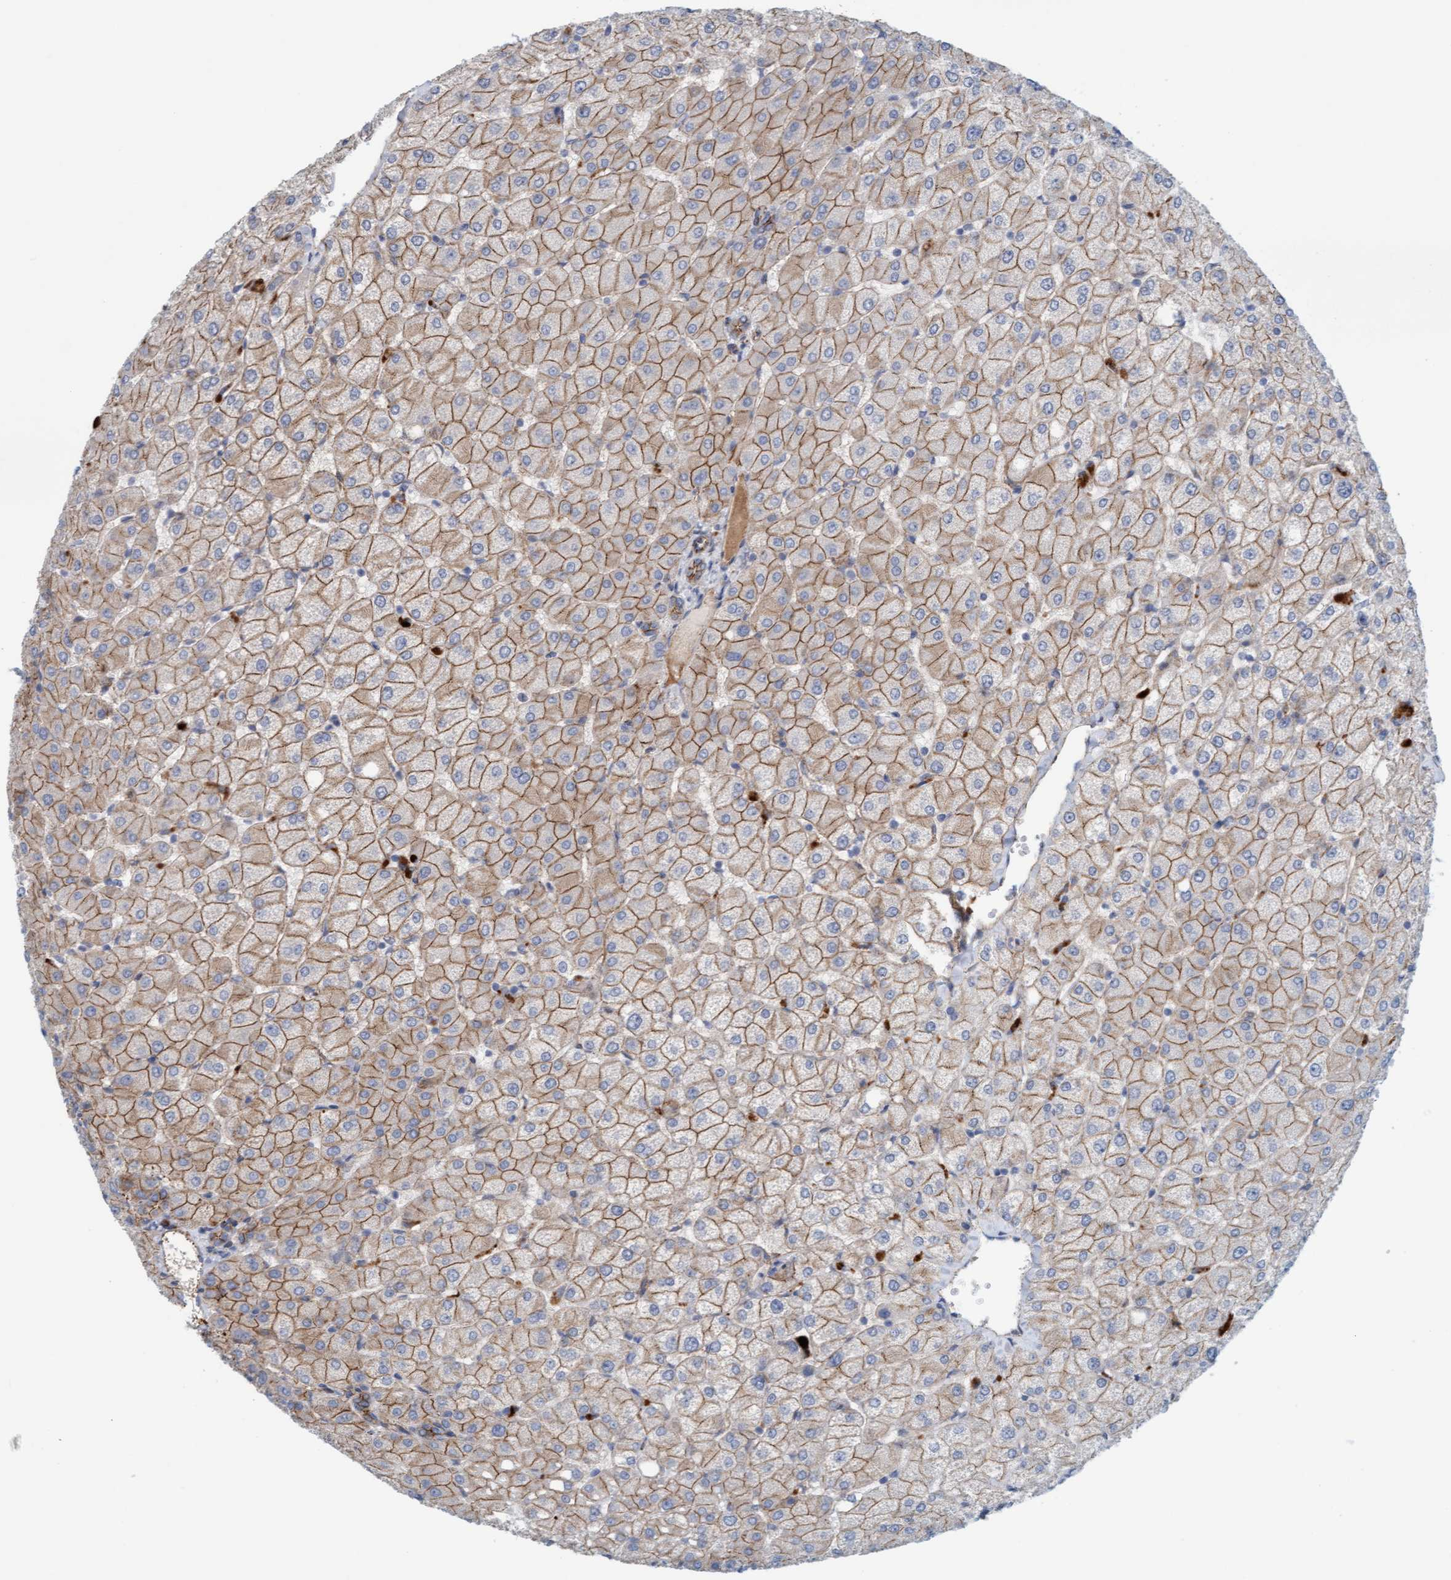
{"staining": {"intensity": "weak", "quantity": ">75%", "location": "cytoplasmic/membranous"}, "tissue": "liver", "cell_type": "Cholangiocytes", "image_type": "normal", "snomed": [{"axis": "morphology", "description": "Normal tissue, NOS"}, {"axis": "topography", "description": "Liver"}], "caption": "The immunohistochemical stain highlights weak cytoplasmic/membranous expression in cholangiocytes of normal liver. The protein is stained brown, and the nuclei are stained in blue (DAB (3,3'-diaminobenzidine) IHC with brightfield microscopy, high magnification).", "gene": "KRBA2", "patient": {"sex": "female", "age": 54}}